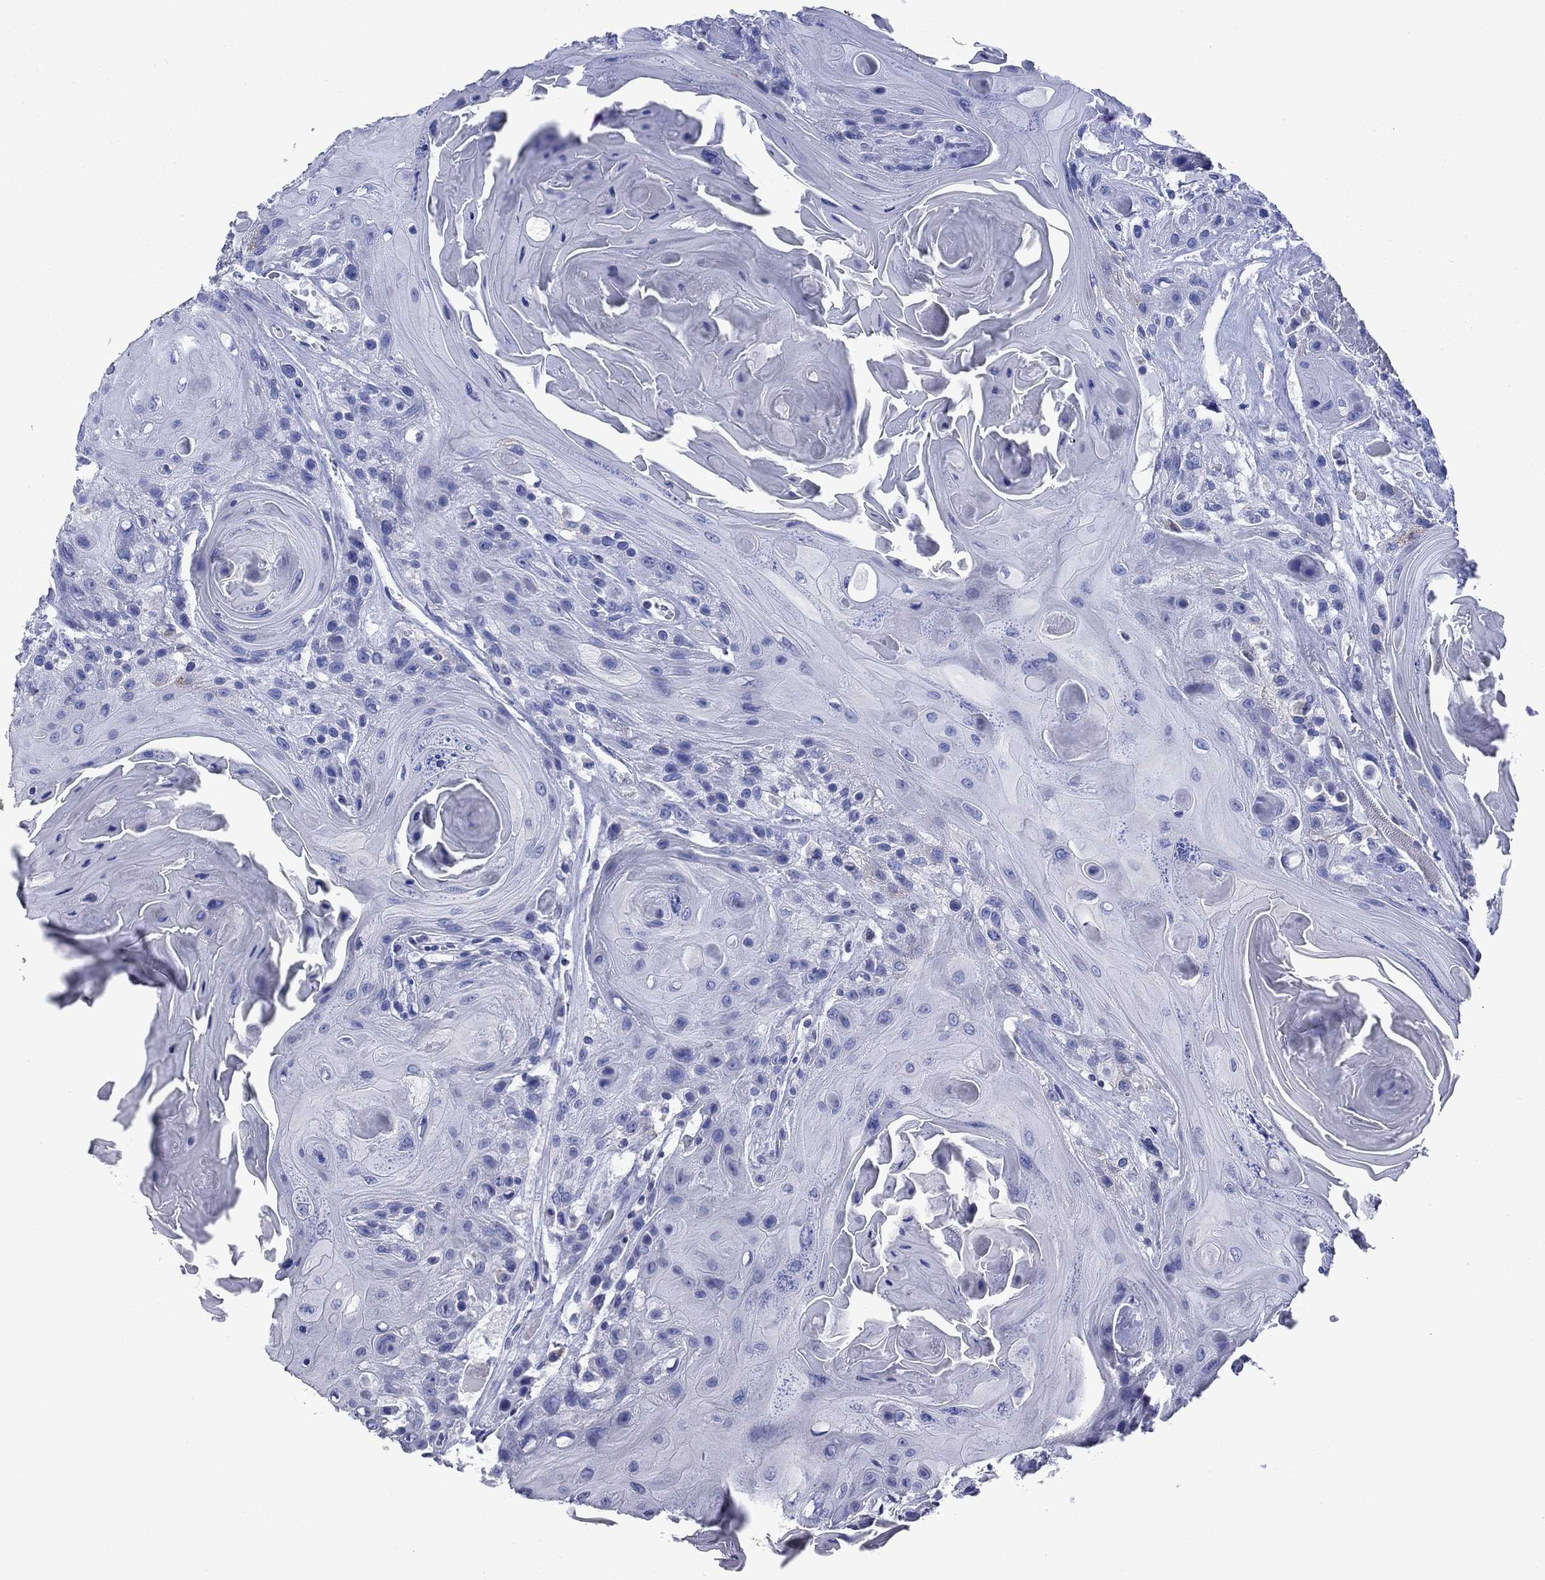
{"staining": {"intensity": "negative", "quantity": "none", "location": "none"}, "tissue": "head and neck cancer", "cell_type": "Tumor cells", "image_type": "cancer", "snomed": [{"axis": "morphology", "description": "Squamous cell carcinoma, NOS"}, {"axis": "topography", "description": "Head-Neck"}], "caption": "Photomicrograph shows no significant protein staining in tumor cells of head and neck cancer.", "gene": "ACADSB", "patient": {"sex": "female", "age": 59}}